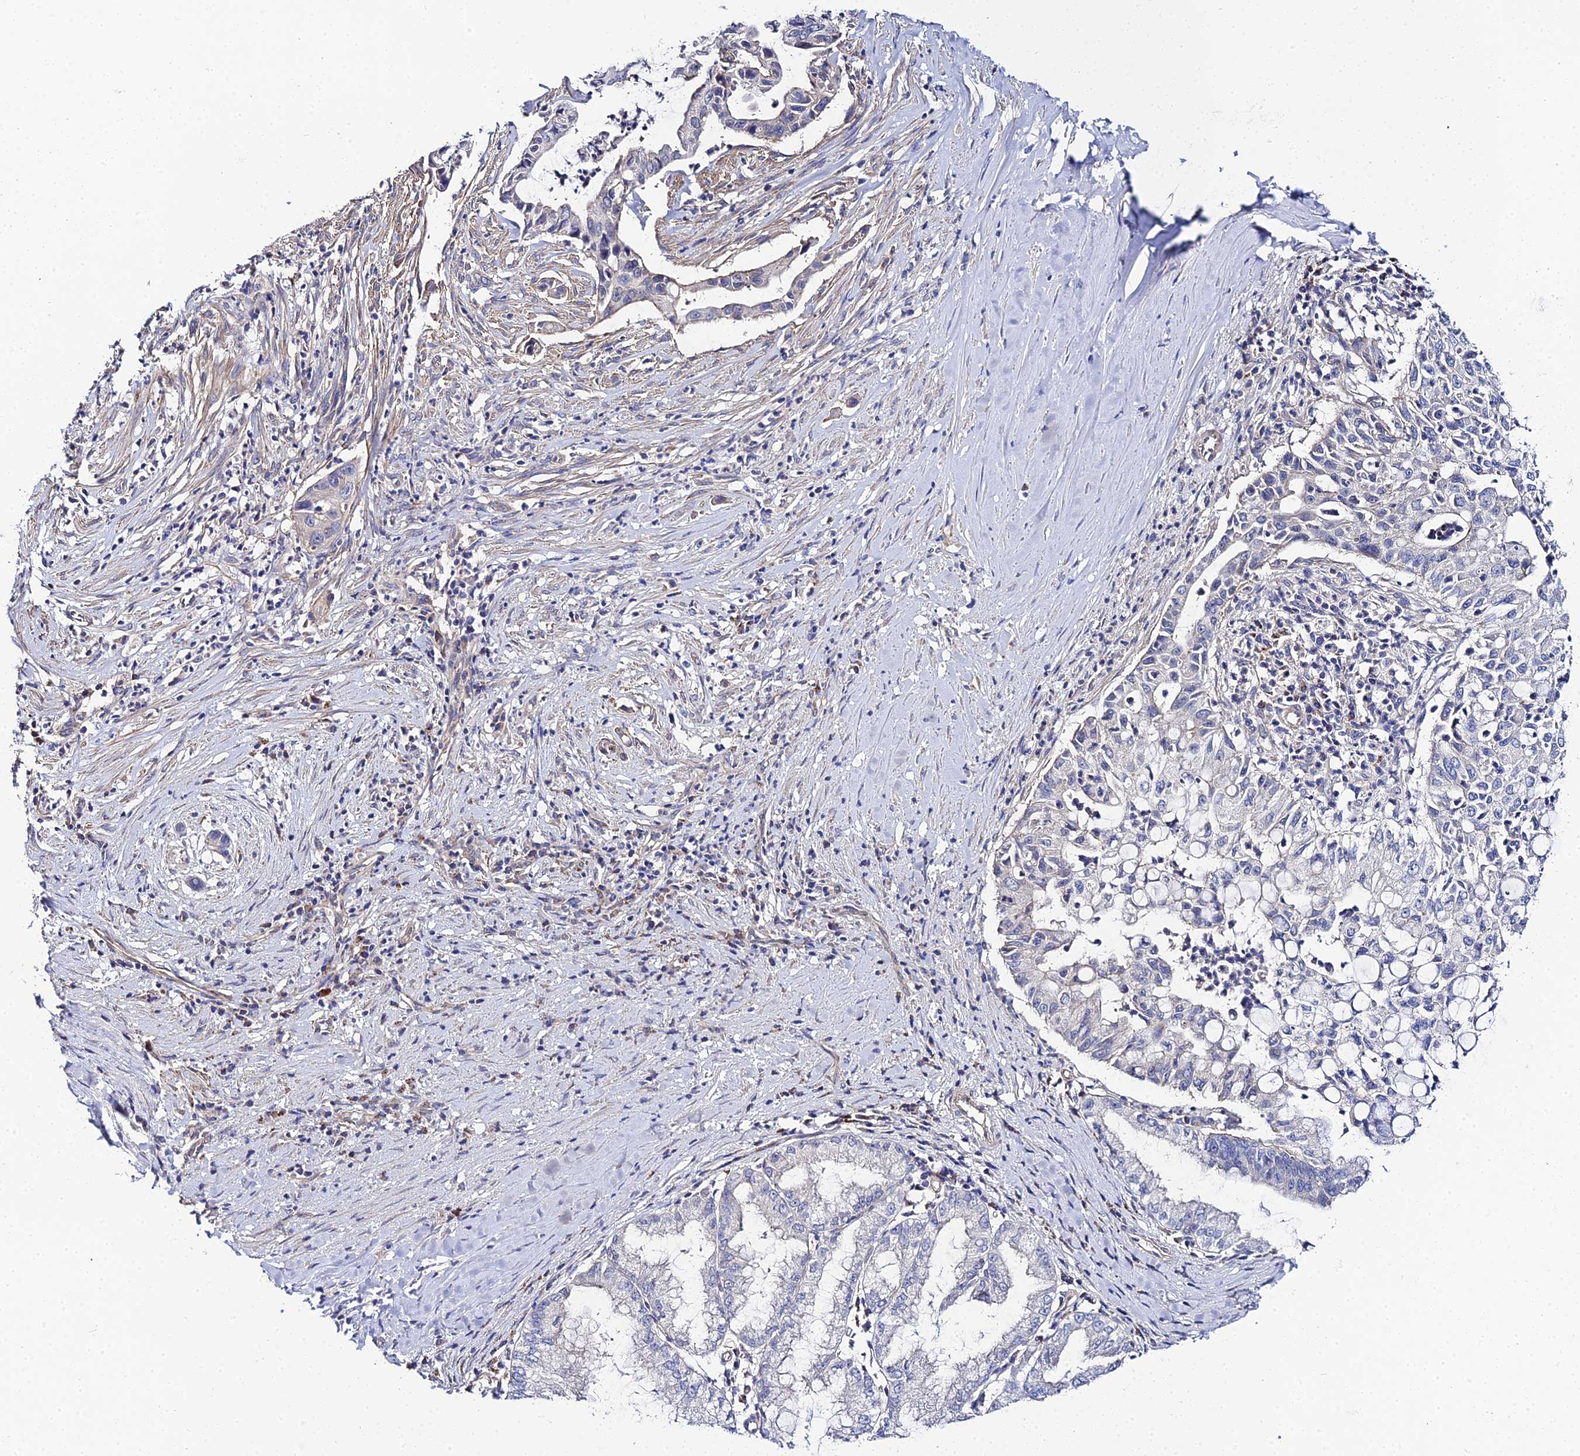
{"staining": {"intensity": "negative", "quantity": "none", "location": "none"}, "tissue": "pancreatic cancer", "cell_type": "Tumor cells", "image_type": "cancer", "snomed": [{"axis": "morphology", "description": "Adenocarcinoma, NOS"}, {"axis": "topography", "description": "Pancreas"}], "caption": "Immunohistochemical staining of human pancreatic cancer reveals no significant positivity in tumor cells.", "gene": "APOBEC3H", "patient": {"sex": "male", "age": 73}}